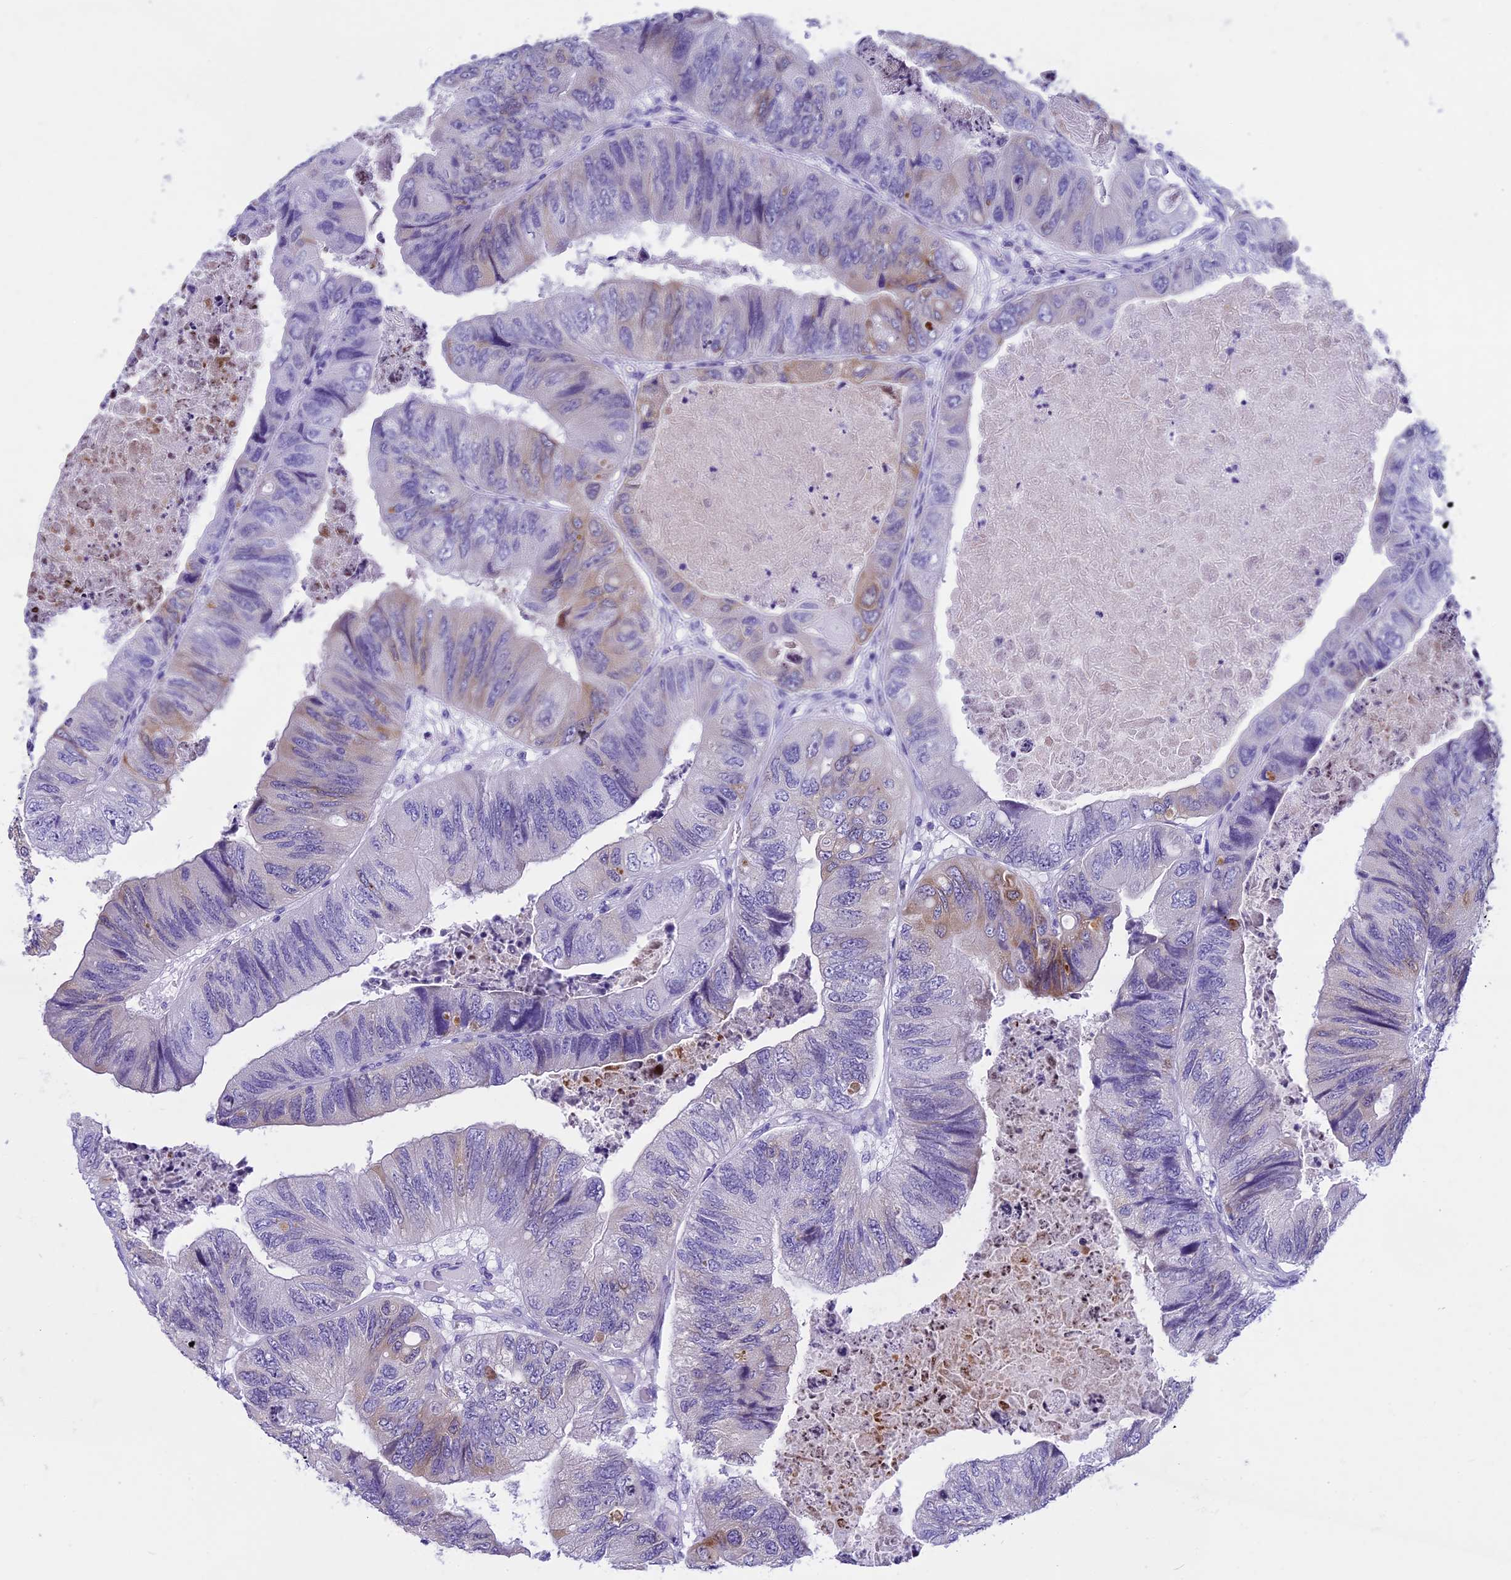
{"staining": {"intensity": "moderate", "quantity": "<25%", "location": "cytoplasmic/membranous"}, "tissue": "colorectal cancer", "cell_type": "Tumor cells", "image_type": "cancer", "snomed": [{"axis": "morphology", "description": "Adenocarcinoma, NOS"}, {"axis": "topography", "description": "Rectum"}], "caption": "This micrograph exhibits IHC staining of human colorectal cancer, with low moderate cytoplasmic/membranous positivity in about <25% of tumor cells.", "gene": "KCTD14", "patient": {"sex": "male", "age": 63}}